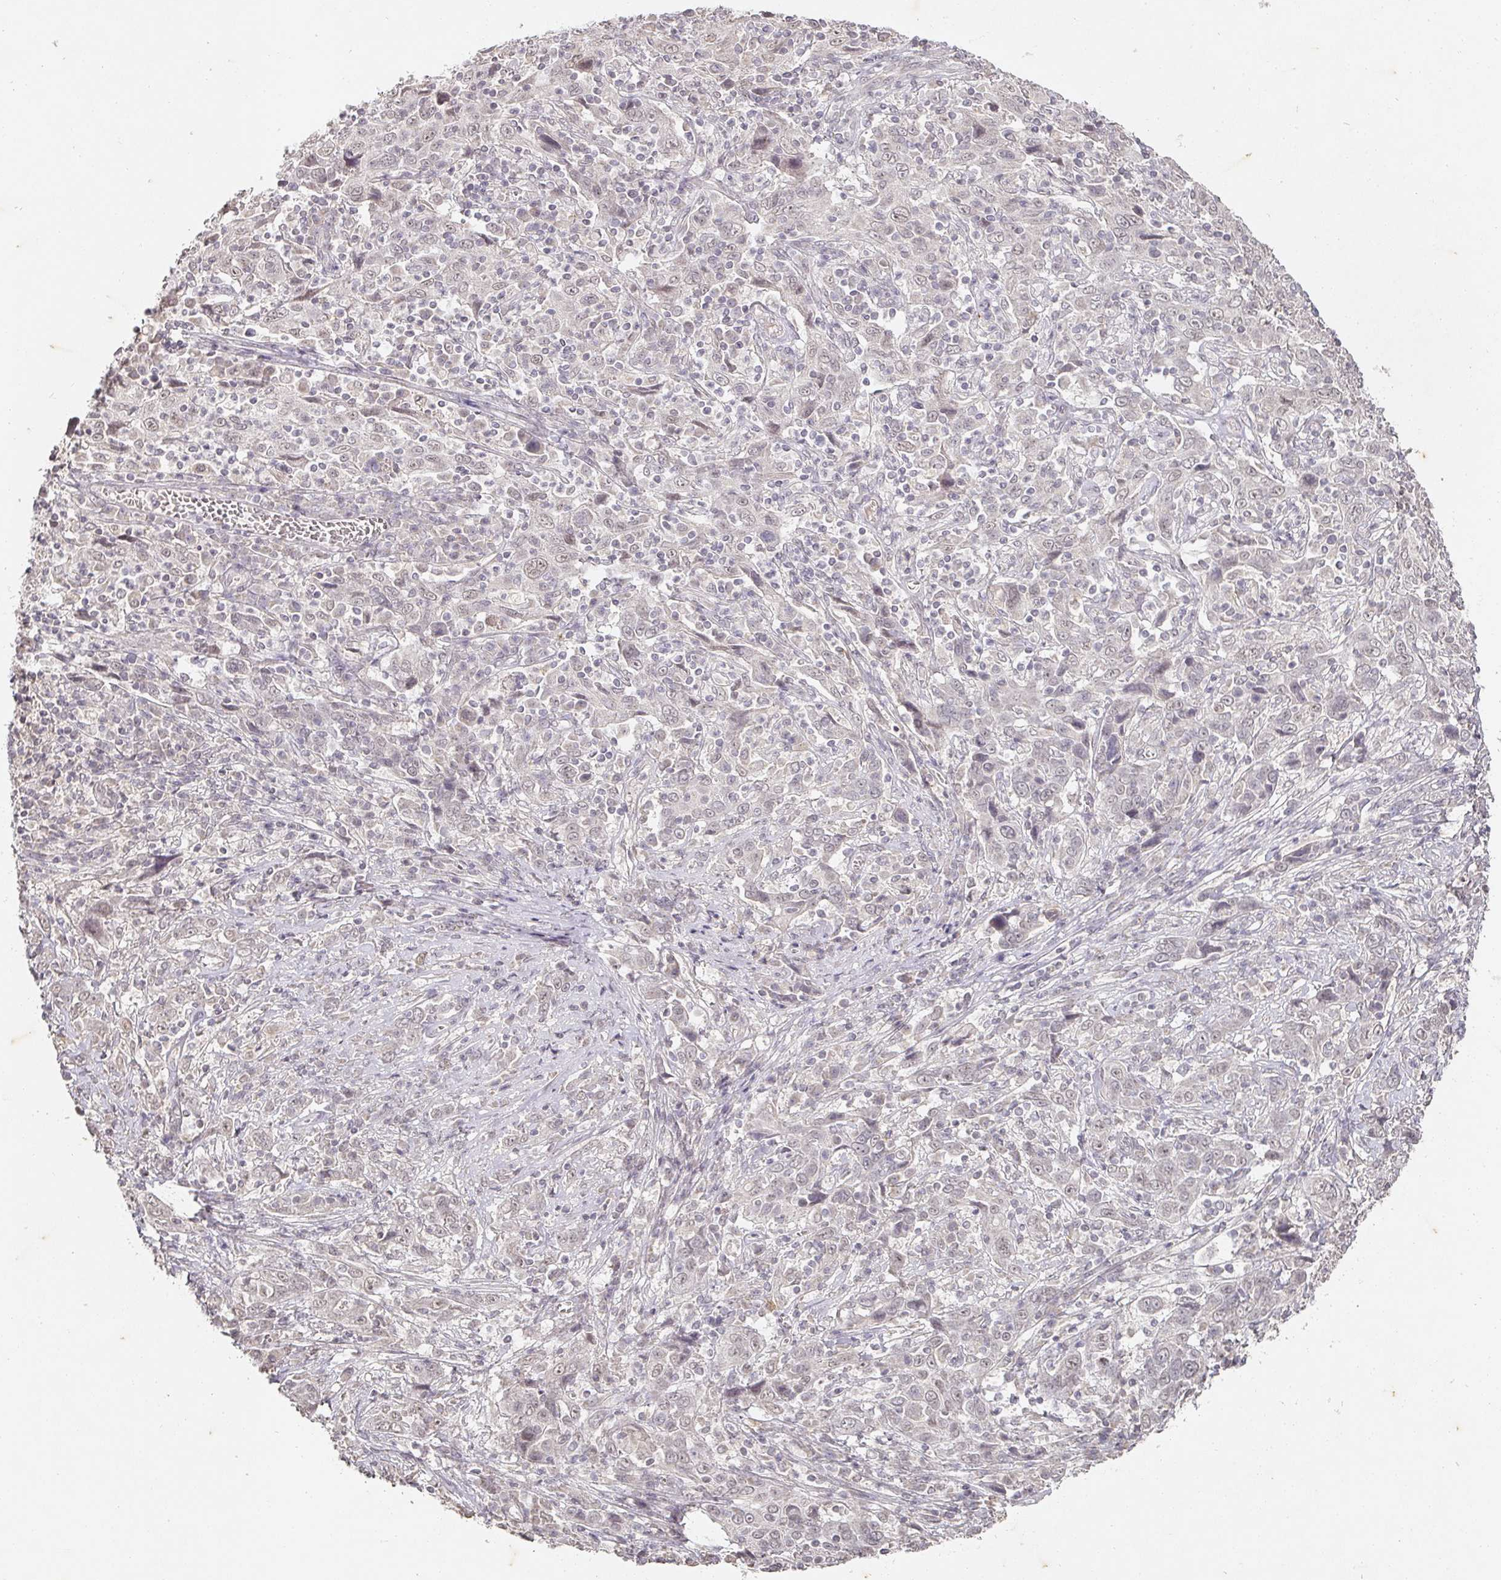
{"staining": {"intensity": "negative", "quantity": "none", "location": "none"}, "tissue": "cervical cancer", "cell_type": "Tumor cells", "image_type": "cancer", "snomed": [{"axis": "morphology", "description": "Squamous cell carcinoma, NOS"}, {"axis": "topography", "description": "Cervix"}], "caption": "Tumor cells are negative for protein expression in human squamous cell carcinoma (cervical).", "gene": "CAPN5", "patient": {"sex": "female", "age": 46}}